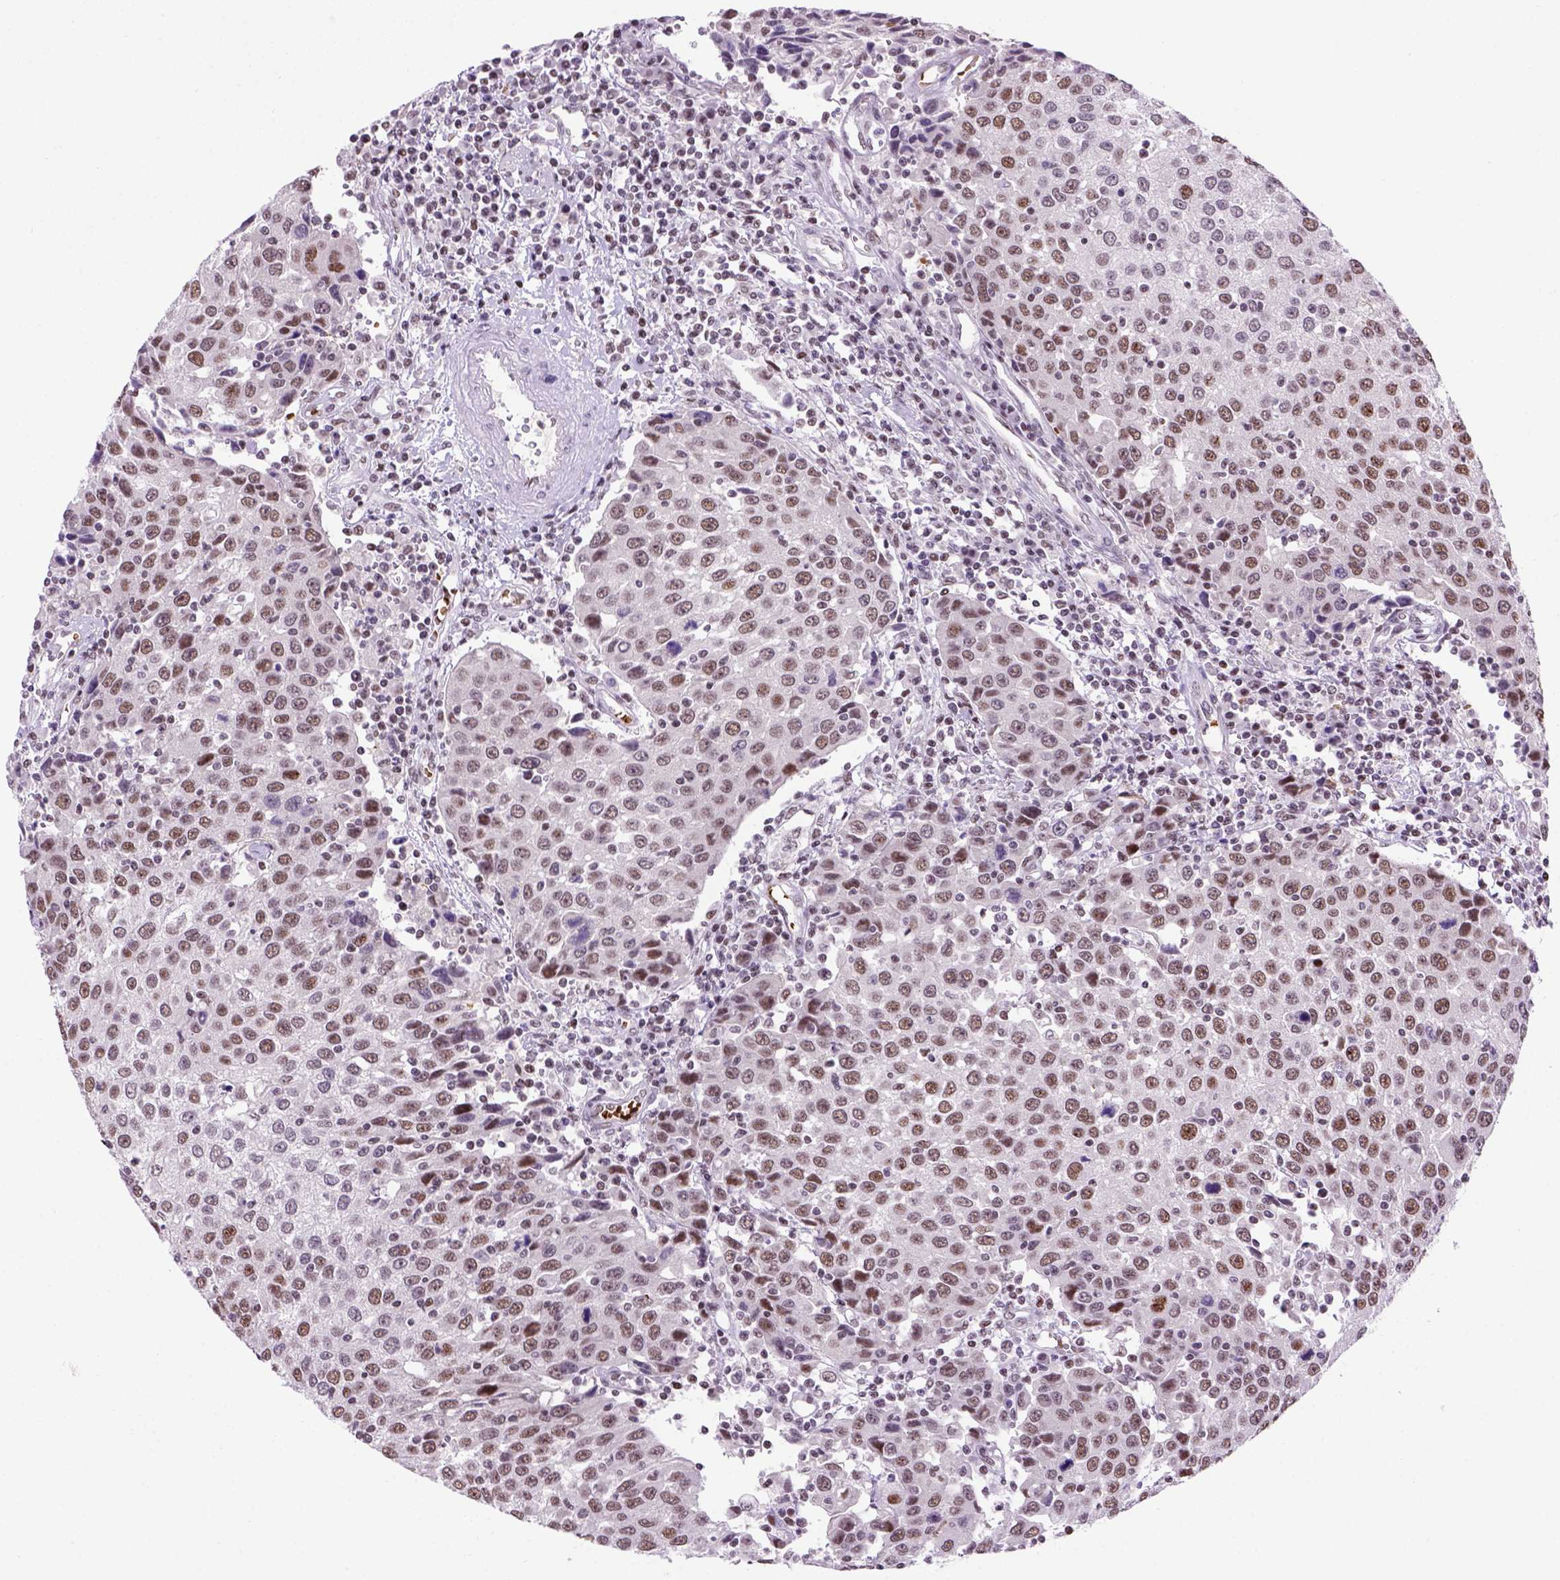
{"staining": {"intensity": "moderate", "quantity": "25%-75%", "location": "nuclear"}, "tissue": "urothelial cancer", "cell_type": "Tumor cells", "image_type": "cancer", "snomed": [{"axis": "morphology", "description": "Urothelial carcinoma, High grade"}, {"axis": "topography", "description": "Urinary bladder"}], "caption": "This histopathology image exhibits urothelial carcinoma (high-grade) stained with IHC to label a protein in brown. The nuclear of tumor cells show moderate positivity for the protein. Nuclei are counter-stained blue.", "gene": "TBPL1", "patient": {"sex": "female", "age": 85}}